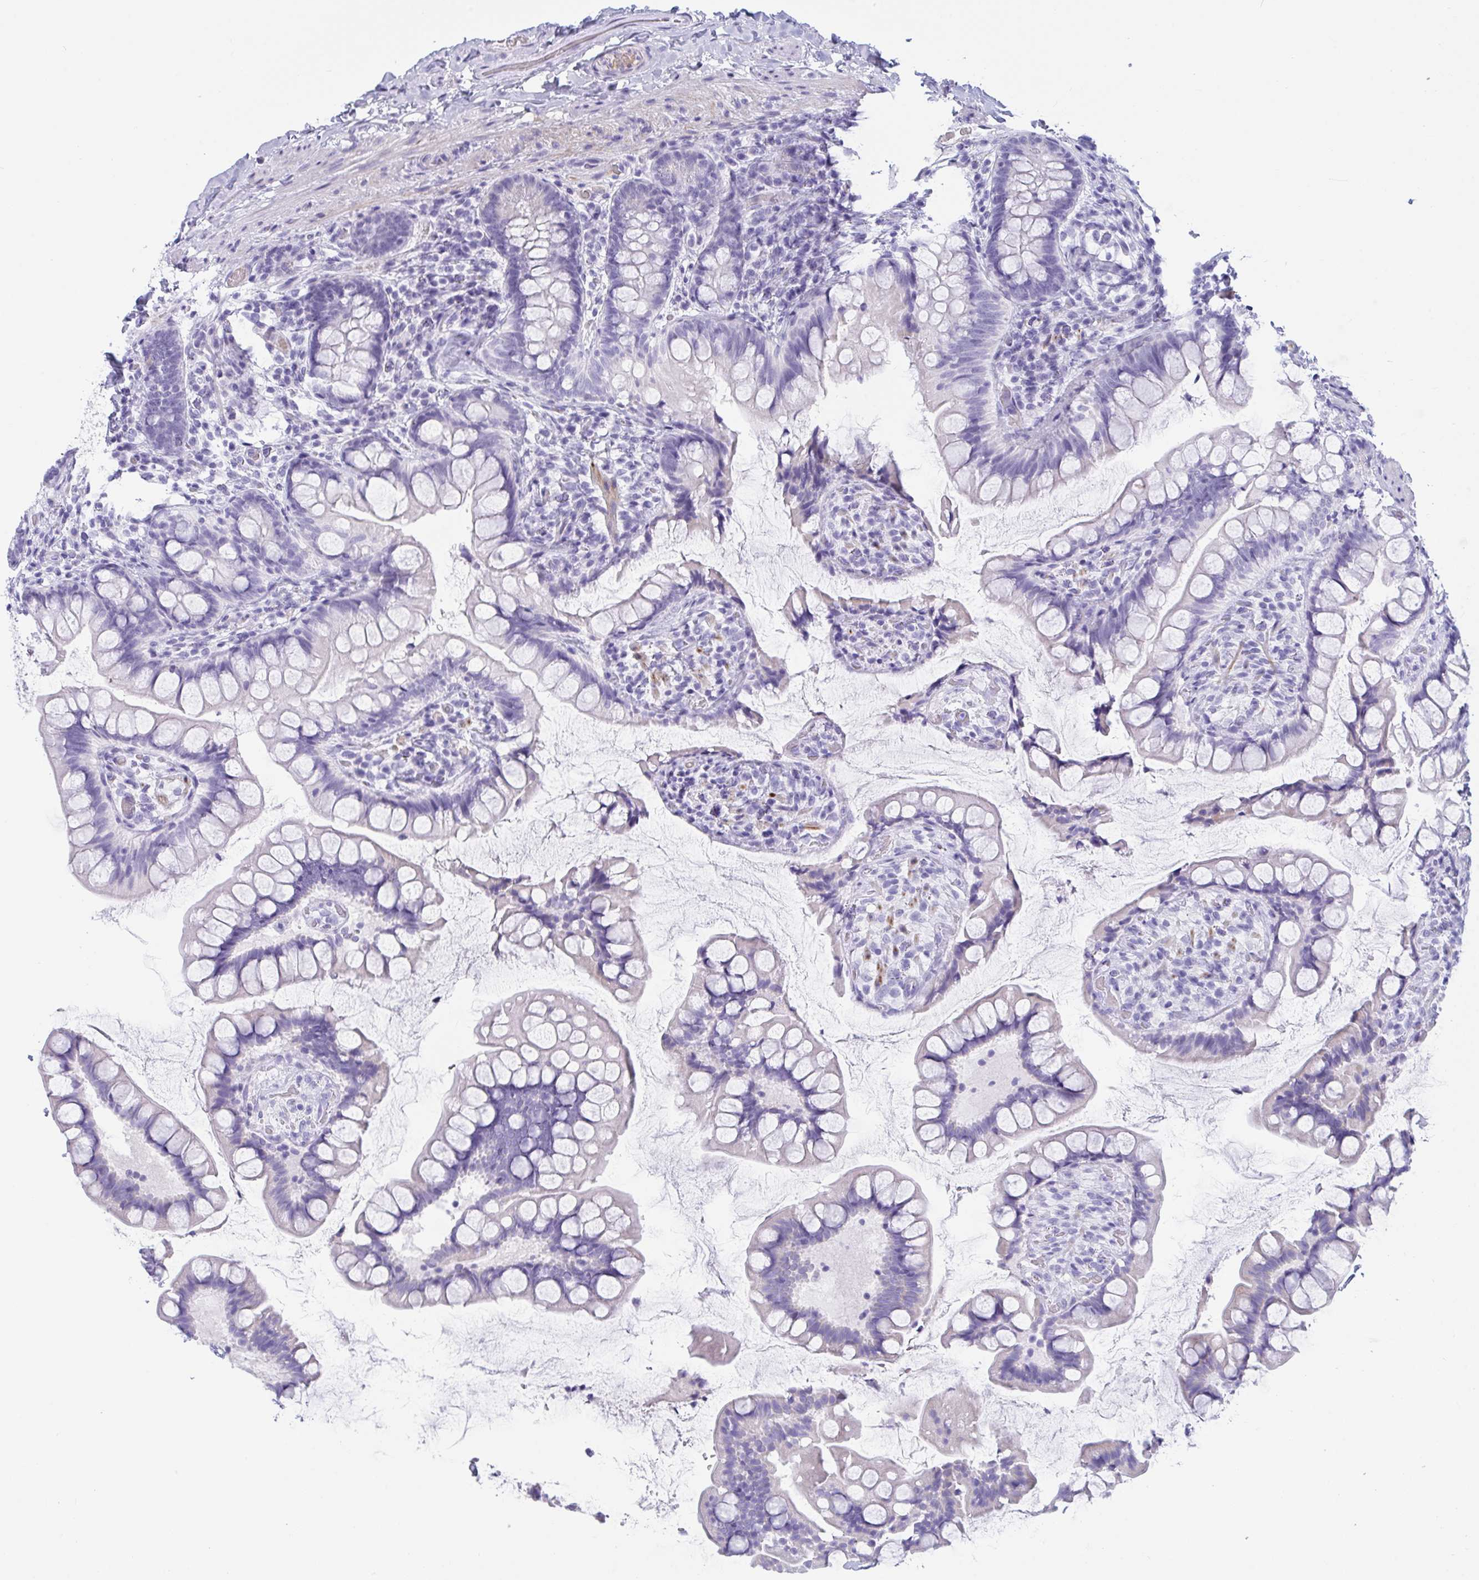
{"staining": {"intensity": "negative", "quantity": "none", "location": "none"}, "tissue": "small intestine", "cell_type": "Glandular cells", "image_type": "normal", "snomed": [{"axis": "morphology", "description": "Normal tissue, NOS"}, {"axis": "topography", "description": "Small intestine"}], "caption": "An immunohistochemistry micrograph of normal small intestine is shown. There is no staining in glandular cells of small intestine.", "gene": "OXLD1", "patient": {"sex": "male", "age": 70}}